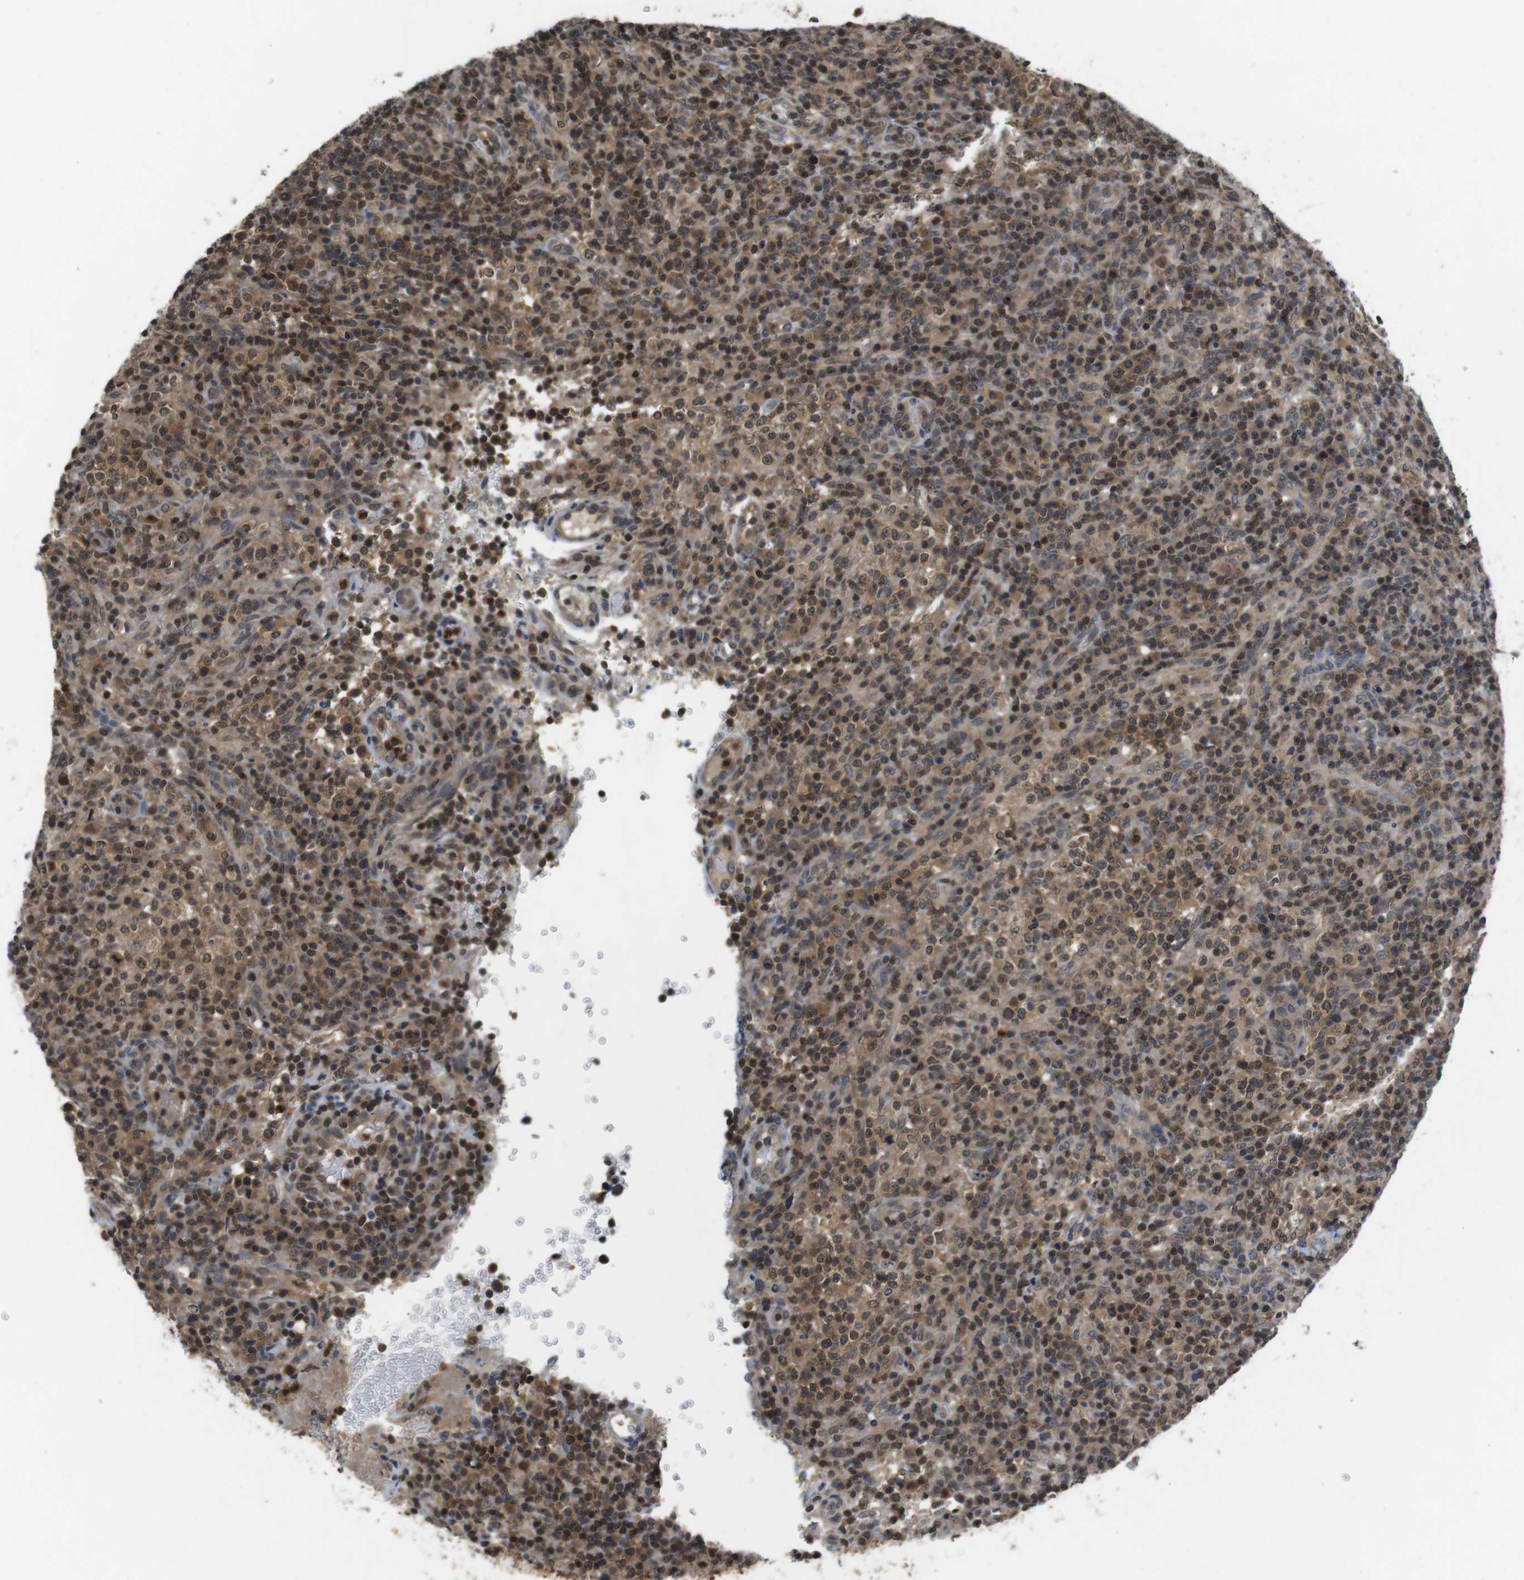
{"staining": {"intensity": "moderate", "quantity": ">75%", "location": "cytoplasmic/membranous,nuclear"}, "tissue": "lymphoma", "cell_type": "Tumor cells", "image_type": "cancer", "snomed": [{"axis": "morphology", "description": "Malignant lymphoma, non-Hodgkin's type, High grade"}, {"axis": "topography", "description": "Lymph node"}], "caption": "A brown stain highlights moderate cytoplasmic/membranous and nuclear staining of a protein in human malignant lymphoma, non-Hodgkin's type (high-grade) tumor cells. The staining was performed using DAB to visualize the protein expression in brown, while the nuclei were stained in blue with hematoxylin (Magnification: 20x).", "gene": "FADD", "patient": {"sex": "female", "age": 76}}